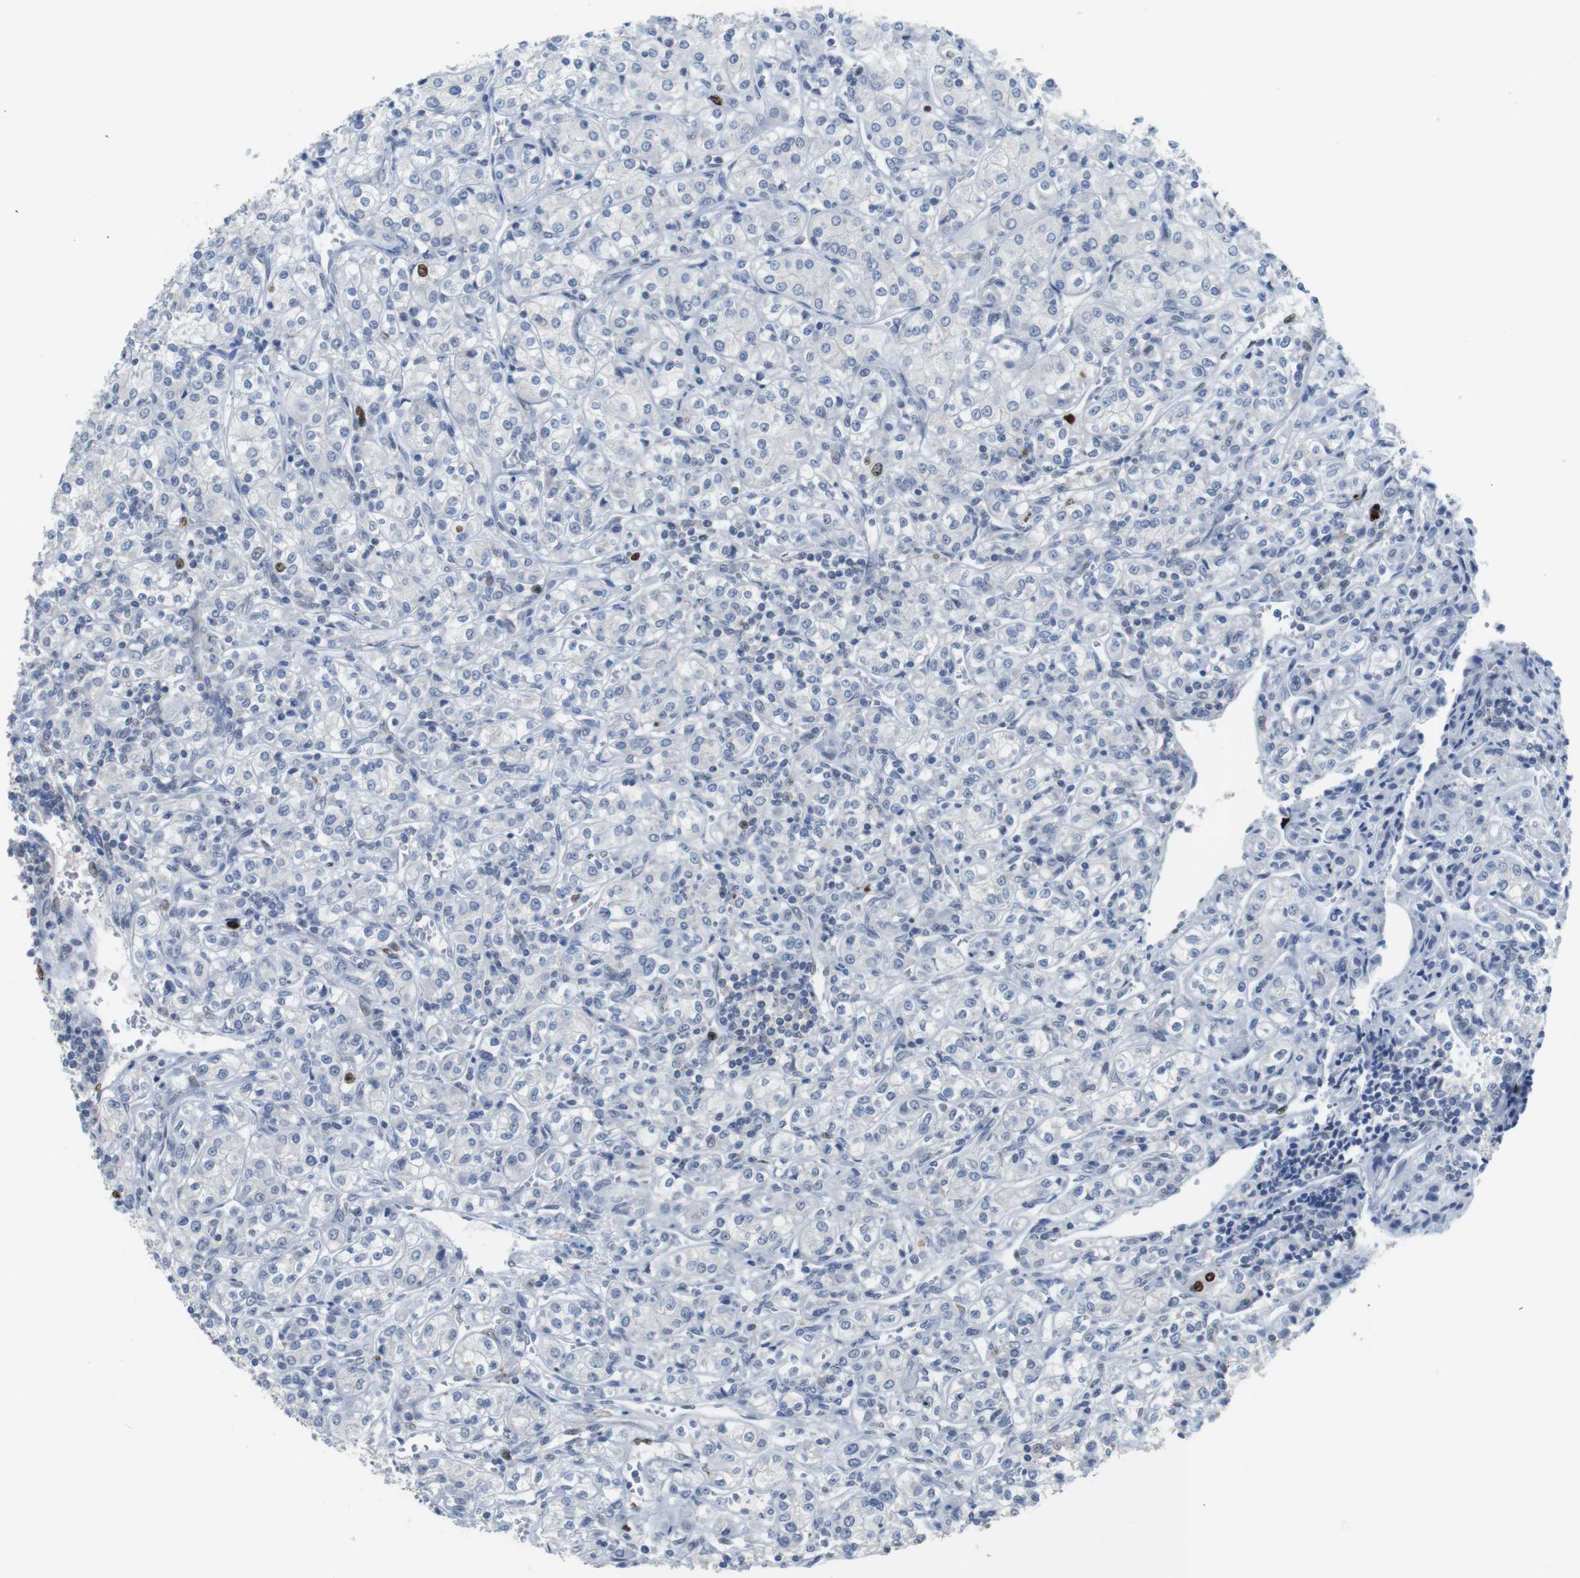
{"staining": {"intensity": "negative", "quantity": "none", "location": "none"}, "tissue": "renal cancer", "cell_type": "Tumor cells", "image_type": "cancer", "snomed": [{"axis": "morphology", "description": "Adenocarcinoma, NOS"}, {"axis": "topography", "description": "Kidney"}], "caption": "IHC of human adenocarcinoma (renal) reveals no staining in tumor cells.", "gene": "KPNA2", "patient": {"sex": "male", "age": 77}}